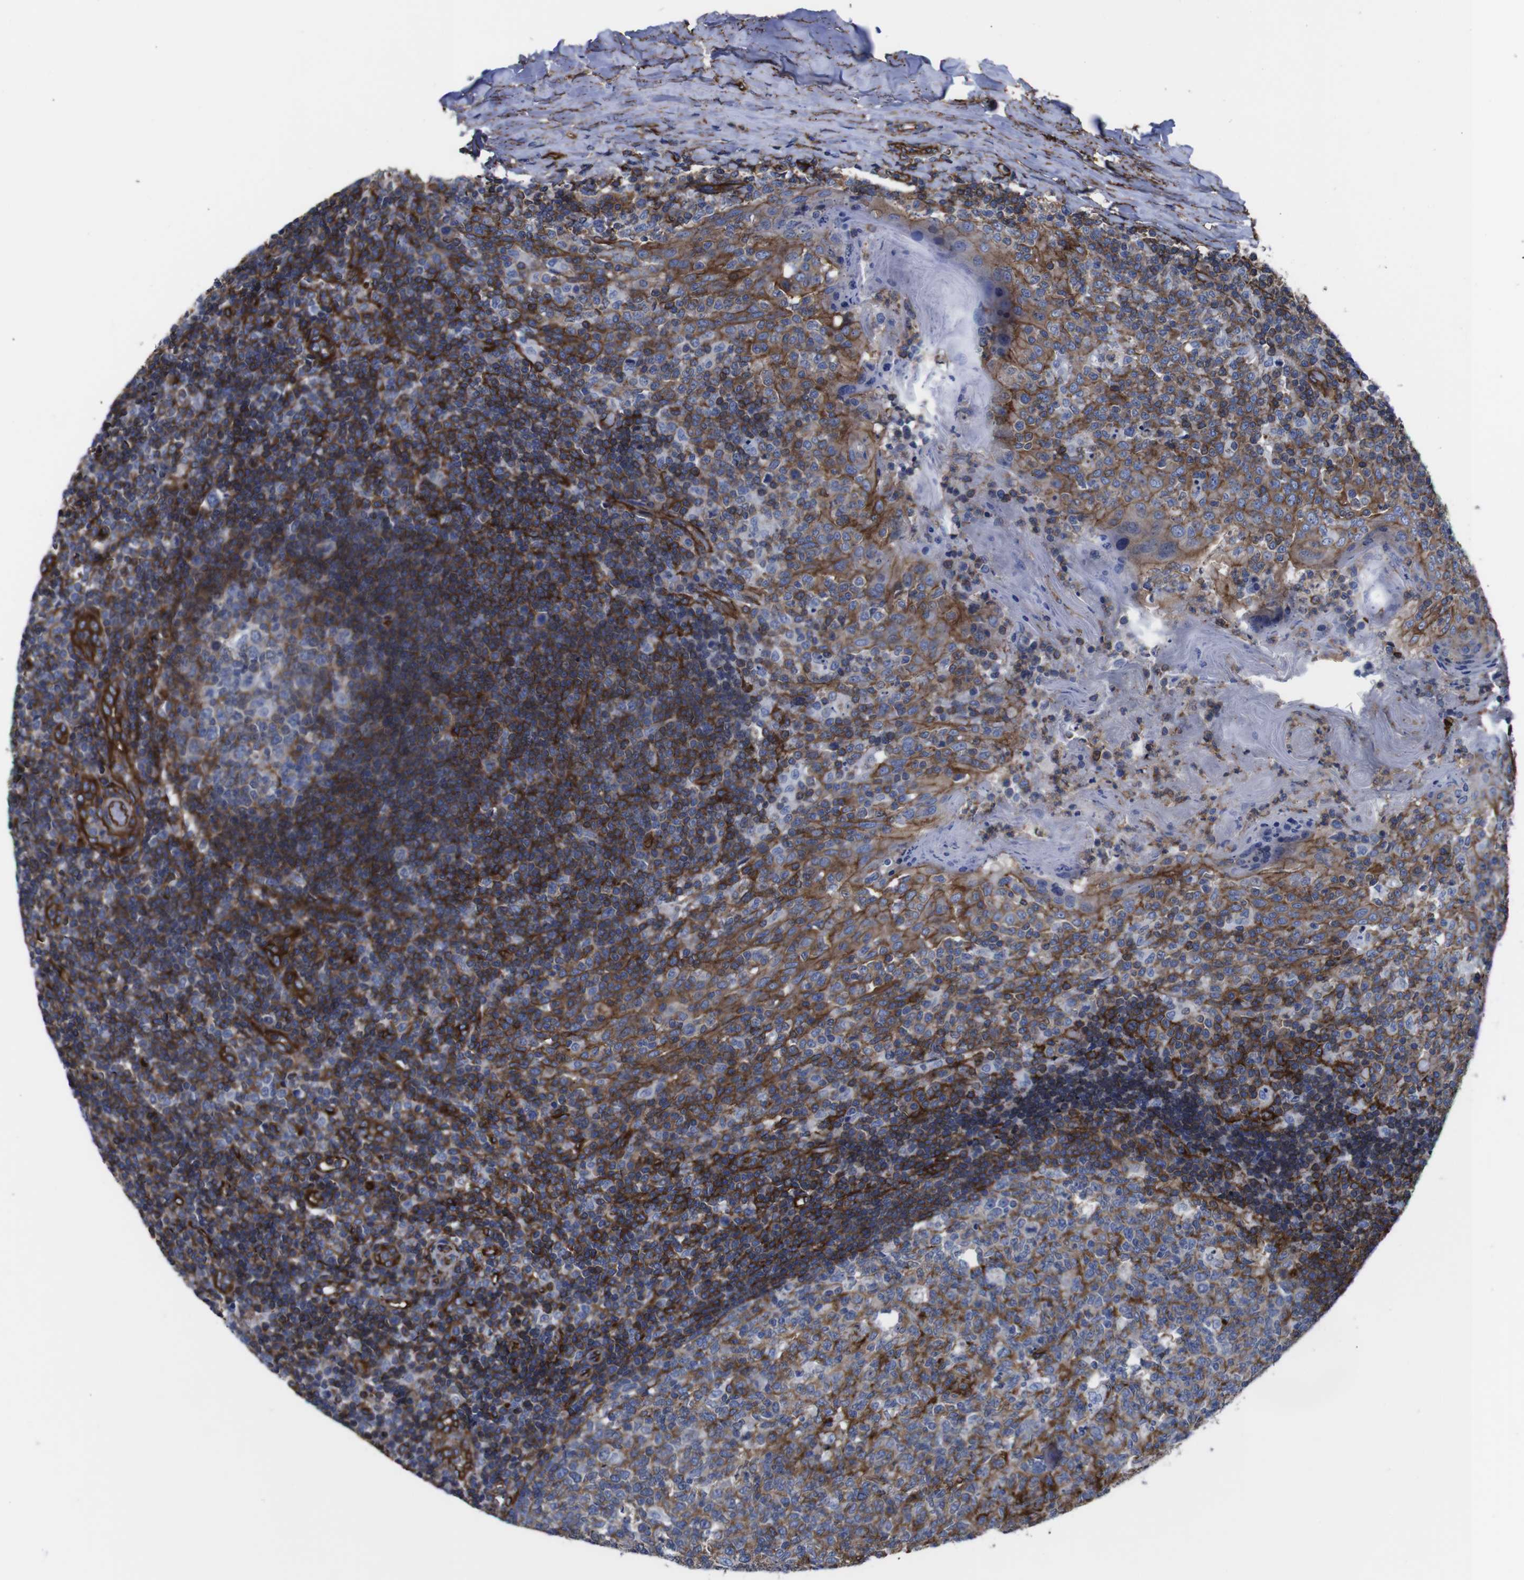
{"staining": {"intensity": "moderate", "quantity": "25%-75%", "location": "cytoplasmic/membranous"}, "tissue": "tonsil", "cell_type": "Germinal center cells", "image_type": "normal", "snomed": [{"axis": "morphology", "description": "Normal tissue, NOS"}, {"axis": "topography", "description": "Tonsil"}], "caption": "High-power microscopy captured an immunohistochemistry image of benign tonsil, revealing moderate cytoplasmic/membranous expression in approximately 25%-75% of germinal center cells. The protein of interest is shown in brown color, while the nuclei are stained blue.", "gene": "SPTBN1", "patient": {"sex": "female", "age": 19}}